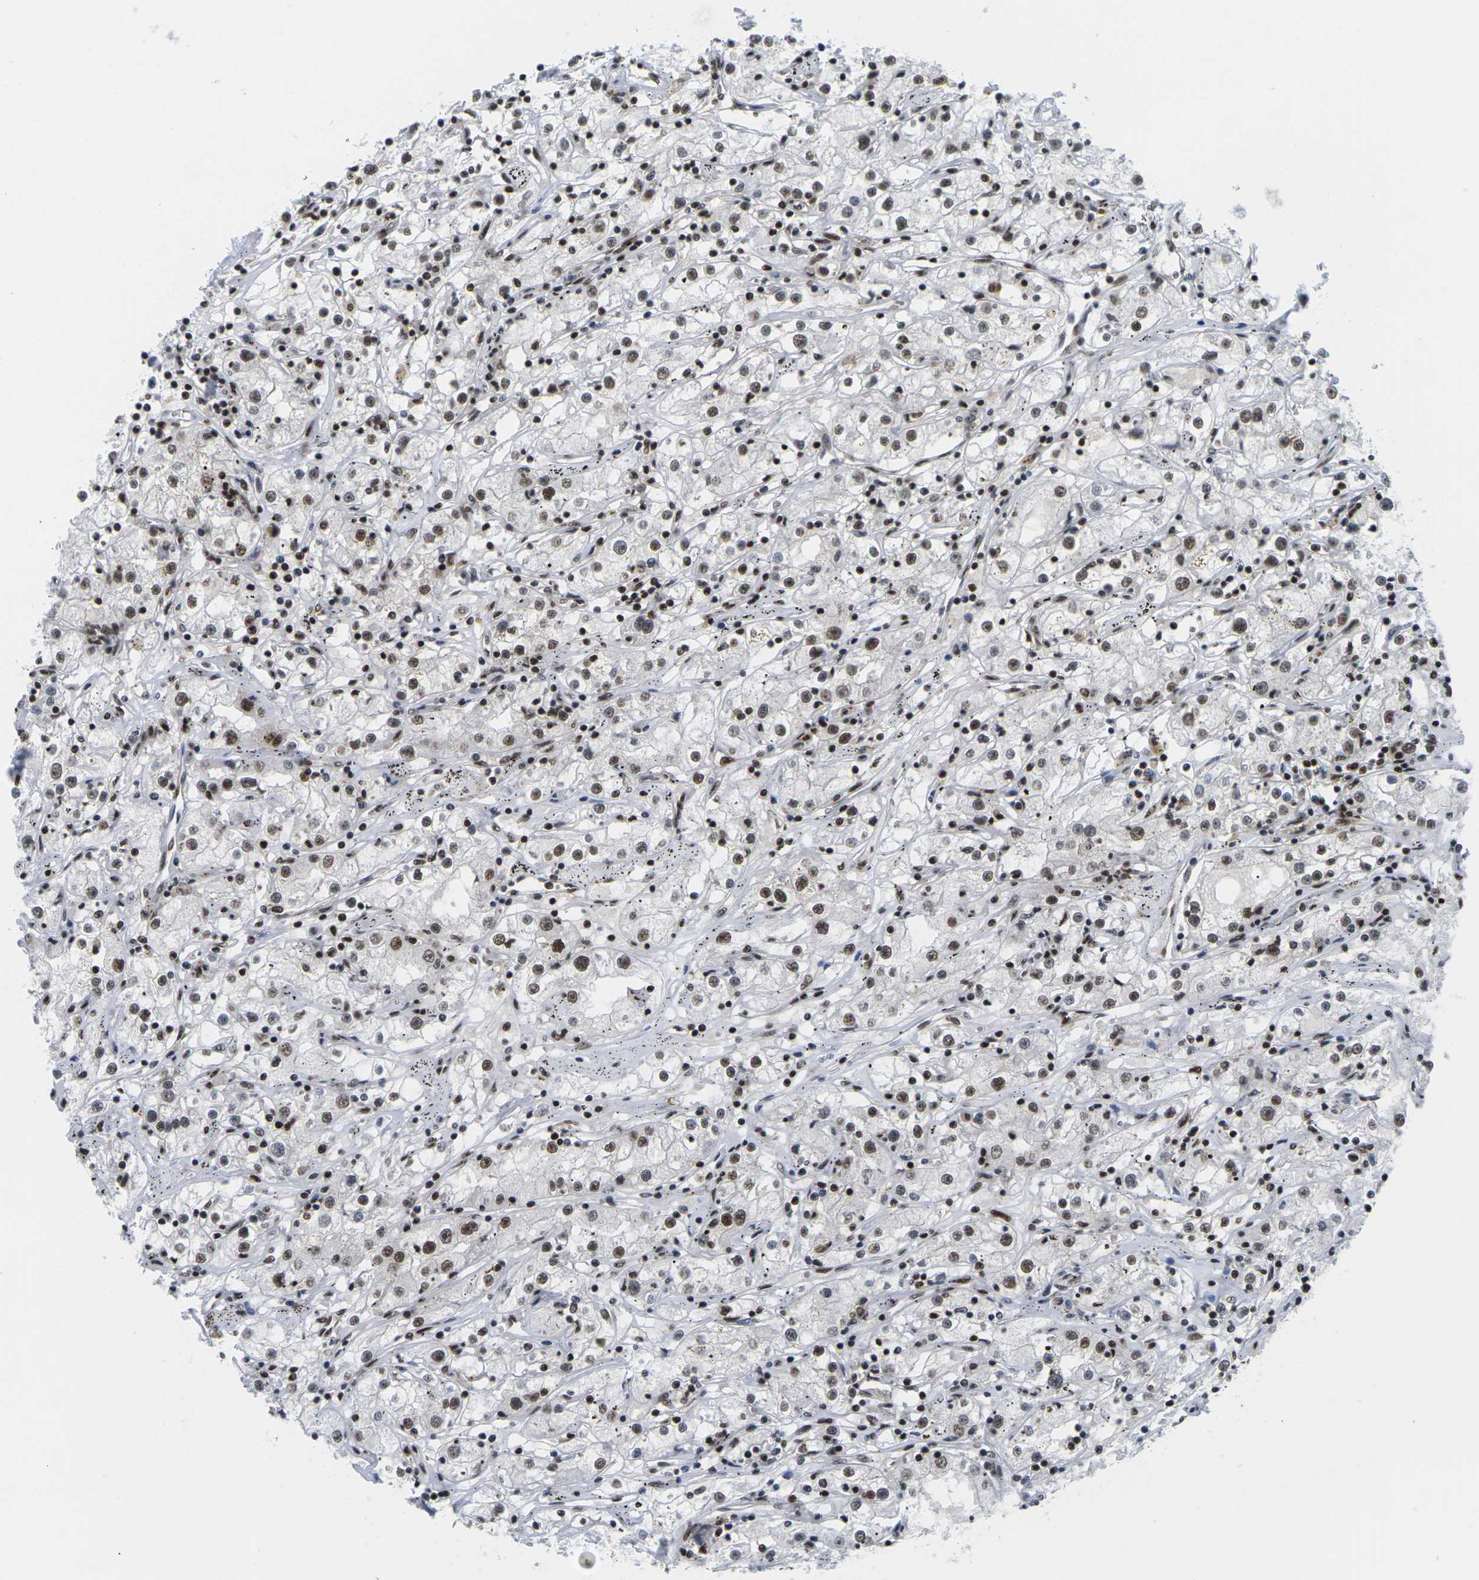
{"staining": {"intensity": "moderate", "quantity": ">75%", "location": "nuclear"}, "tissue": "renal cancer", "cell_type": "Tumor cells", "image_type": "cancer", "snomed": [{"axis": "morphology", "description": "Adenocarcinoma, NOS"}, {"axis": "topography", "description": "Kidney"}], "caption": "Human renal adenocarcinoma stained for a protein (brown) shows moderate nuclear positive expression in approximately >75% of tumor cells.", "gene": "MAGOH", "patient": {"sex": "male", "age": 56}}